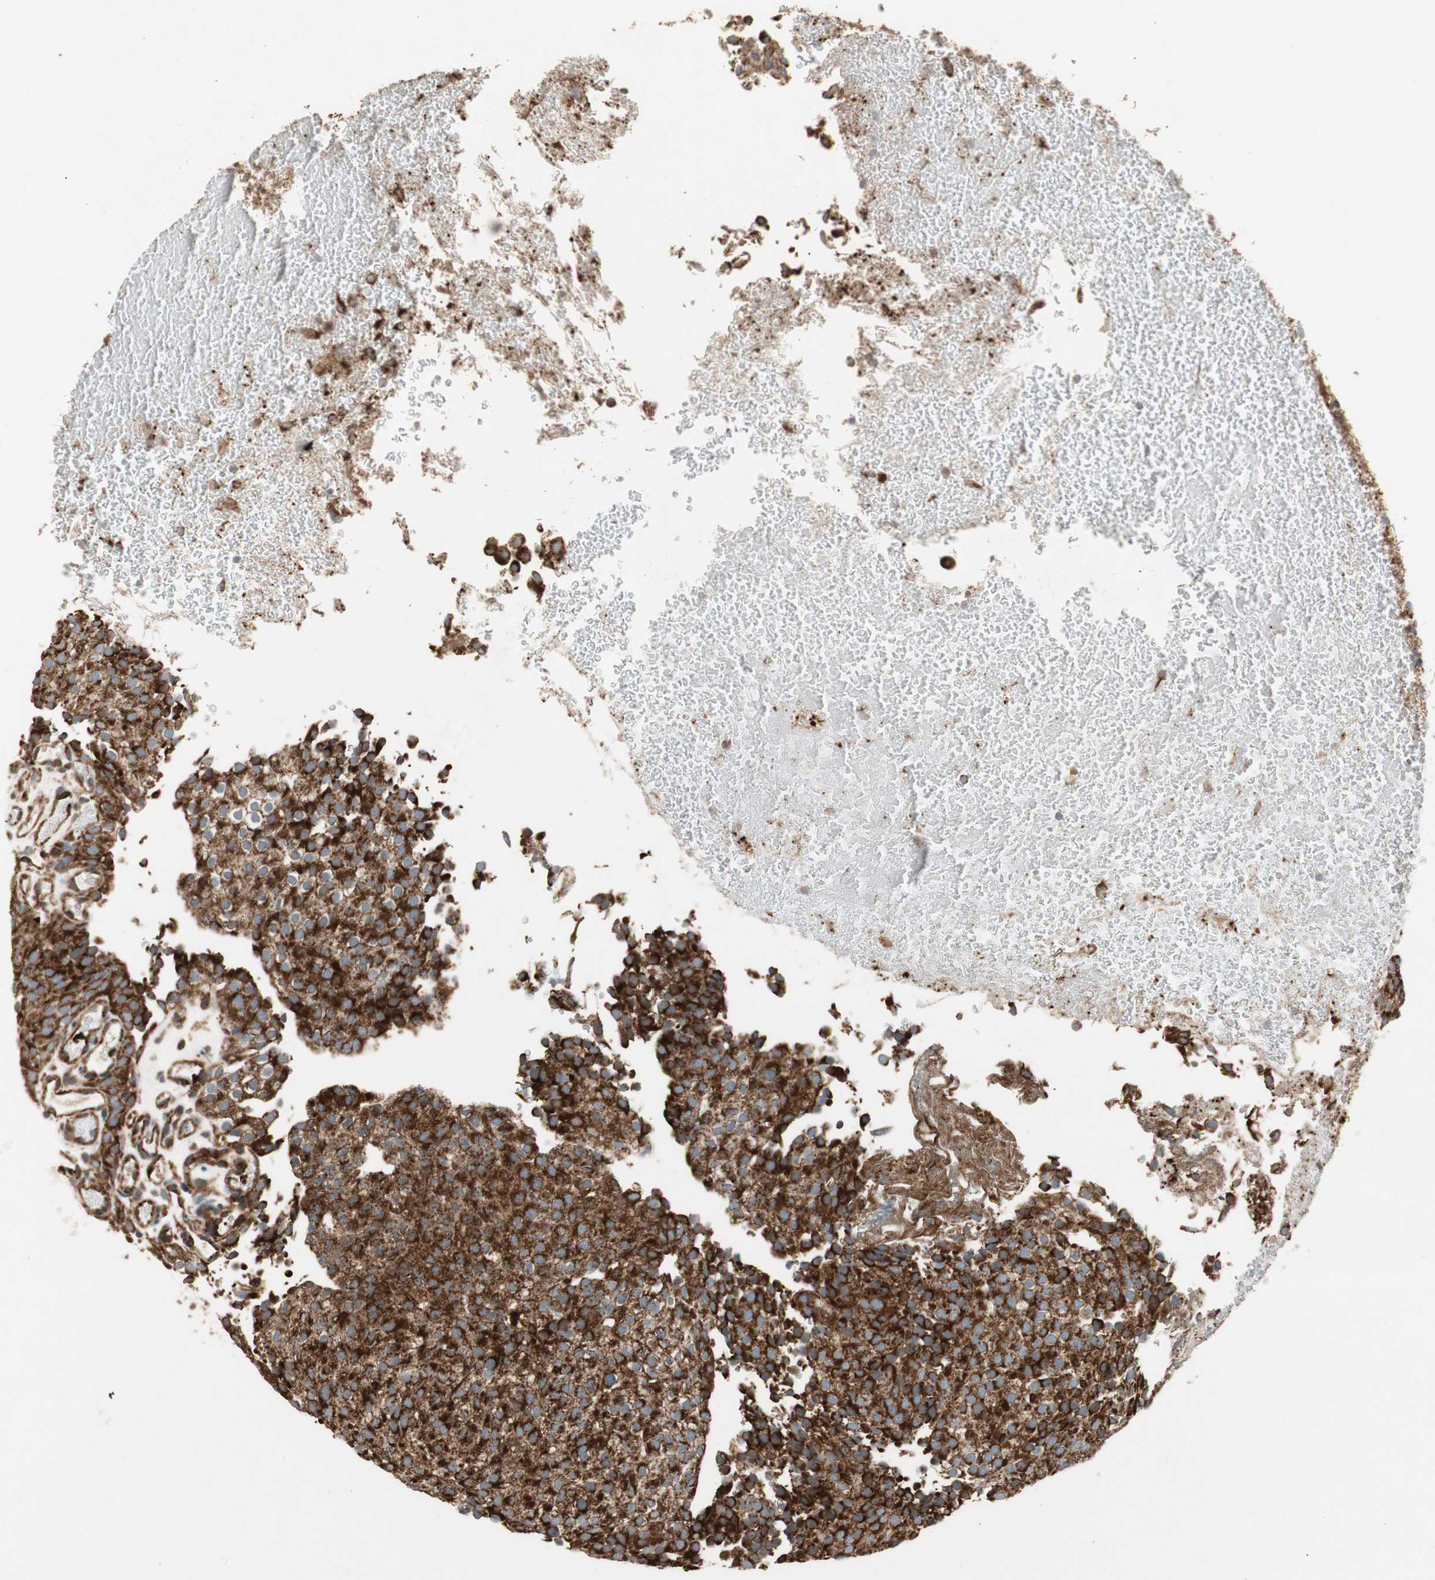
{"staining": {"intensity": "strong", "quantity": ">75%", "location": "cytoplasmic/membranous"}, "tissue": "urothelial cancer", "cell_type": "Tumor cells", "image_type": "cancer", "snomed": [{"axis": "morphology", "description": "Urothelial carcinoma, Low grade"}, {"axis": "topography", "description": "Urinary bladder"}], "caption": "A brown stain shows strong cytoplasmic/membranous staining of a protein in human urothelial cancer tumor cells.", "gene": "AKAP1", "patient": {"sex": "male", "age": 78}}